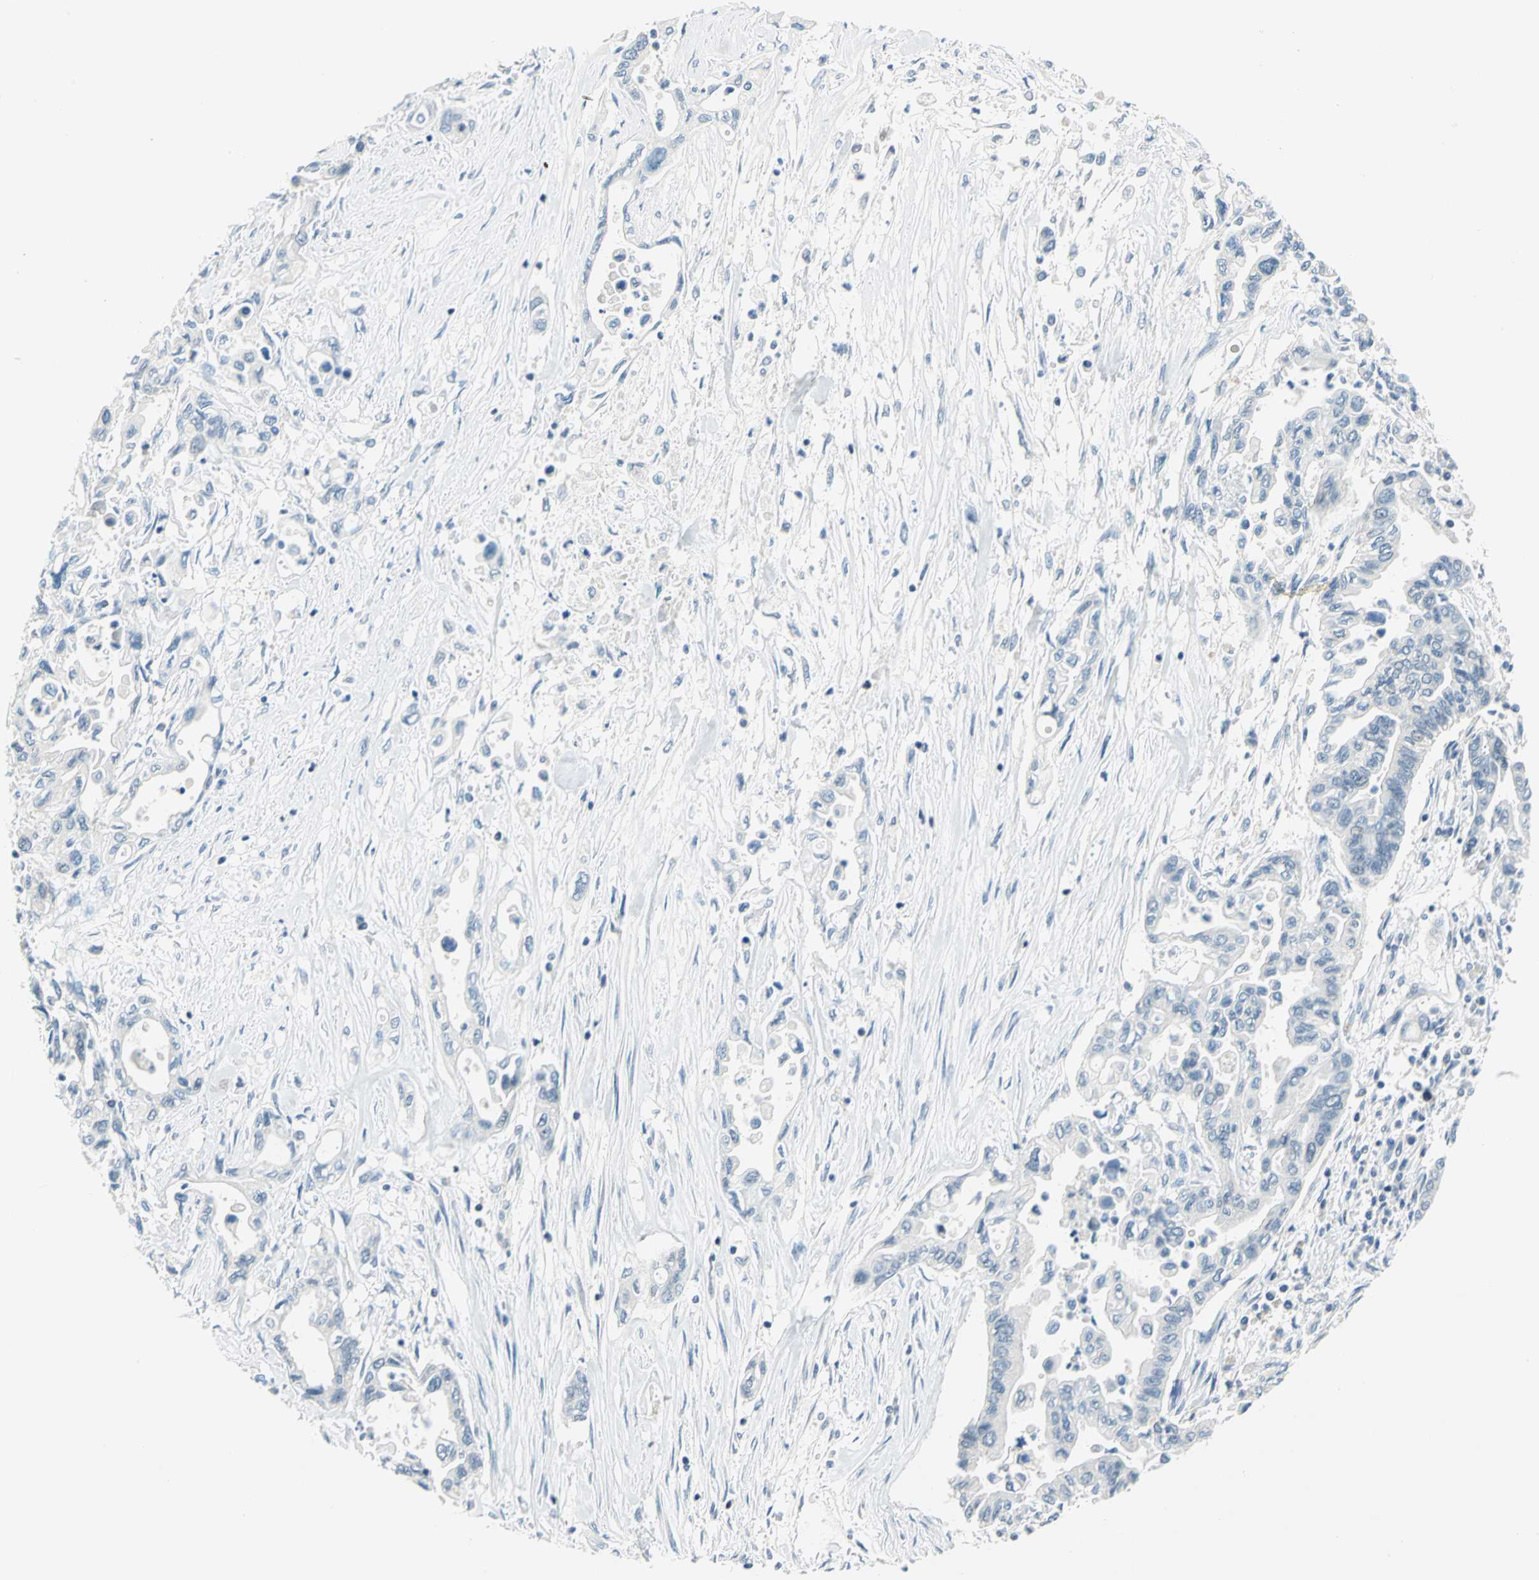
{"staining": {"intensity": "negative", "quantity": "none", "location": "none"}, "tissue": "pancreatic cancer", "cell_type": "Tumor cells", "image_type": "cancer", "snomed": [{"axis": "morphology", "description": "Adenocarcinoma, NOS"}, {"axis": "topography", "description": "Pancreas"}], "caption": "Immunohistochemical staining of human pancreatic cancer (adenocarcinoma) reveals no significant staining in tumor cells.", "gene": "PIN1", "patient": {"sex": "female", "age": 57}}